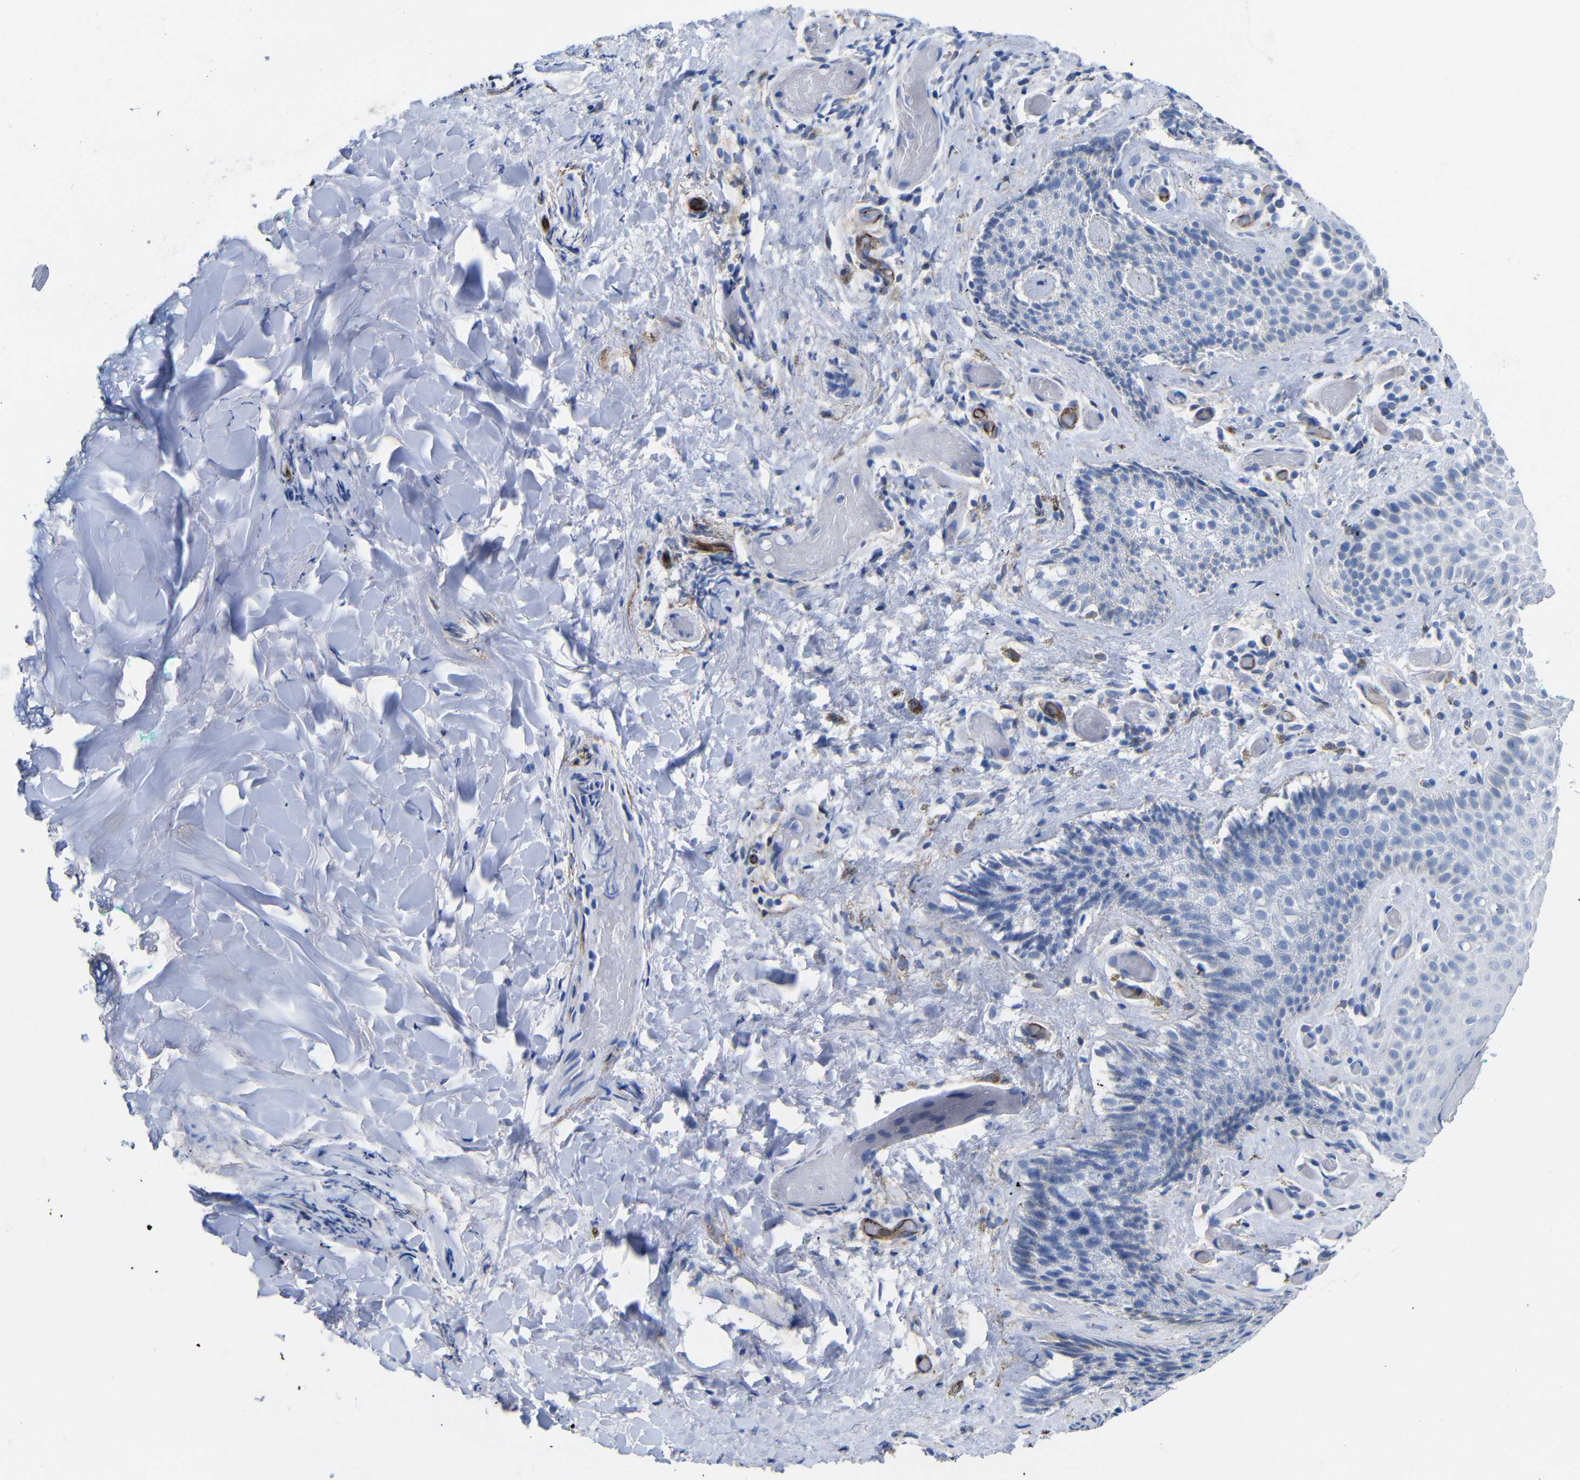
{"staining": {"intensity": "negative", "quantity": "none", "location": "none"}, "tissue": "skin", "cell_type": "Epidermal cells", "image_type": "normal", "snomed": [{"axis": "morphology", "description": "Normal tissue, NOS"}, {"axis": "topography", "description": "Anal"}], "caption": "Epidermal cells are negative for protein expression in benign human skin. The staining is performed using DAB brown chromogen with nuclei counter-stained in using hematoxylin.", "gene": "CGNL1", "patient": {"sex": "male", "age": 74}}